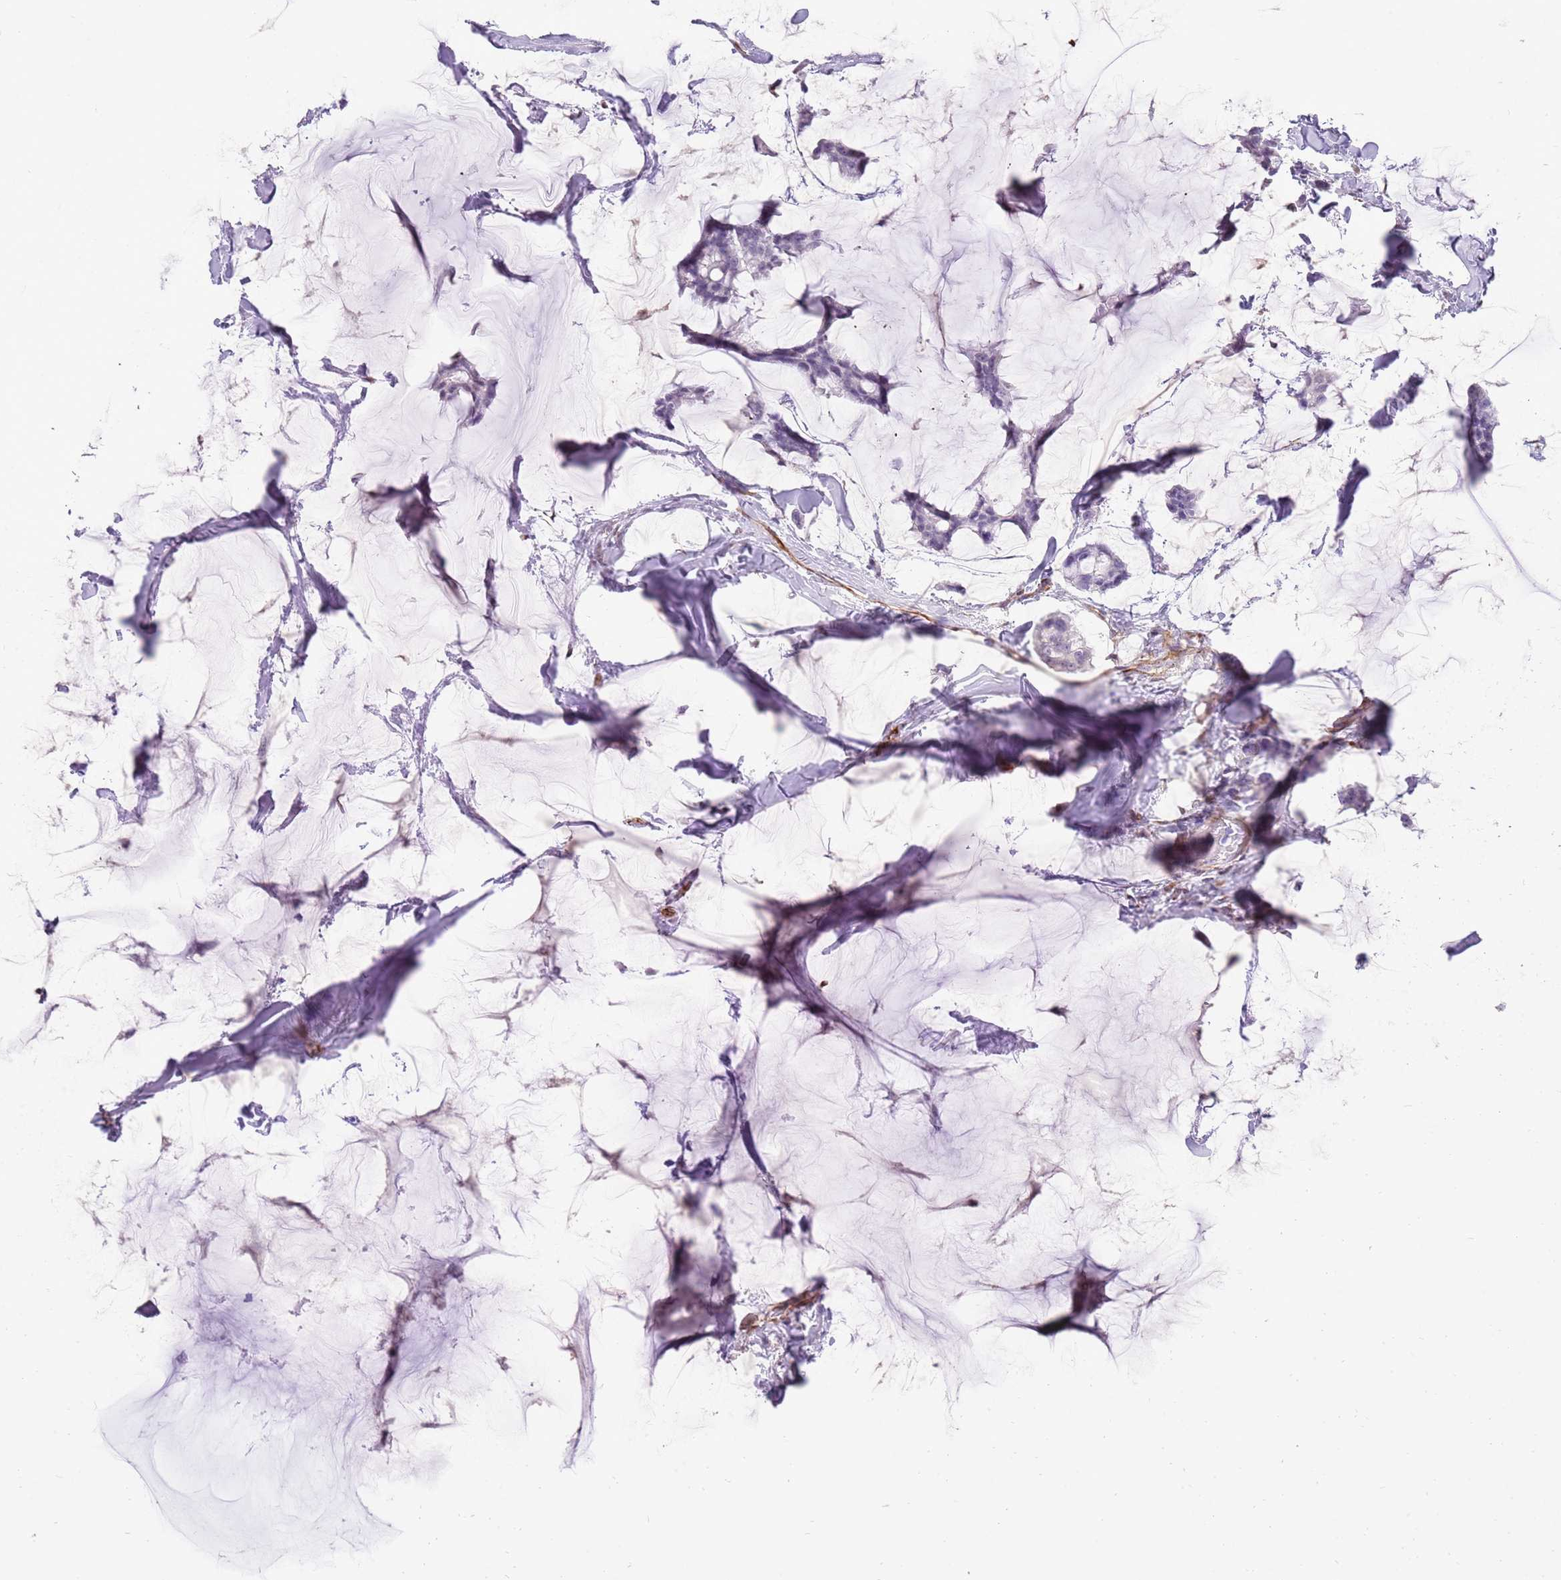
{"staining": {"intensity": "negative", "quantity": "none", "location": "none"}, "tissue": "breast cancer", "cell_type": "Tumor cells", "image_type": "cancer", "snomed": [{"axis": "morphology", "description": "Duct carcinoma"}, {"axis": "topography", "description": "Breast"}], "caption": "Micrograph shows no protein expression in tumor cells of breast intraductal carcinoma tissue.", "gene": "NBPF3", "patient": {"sex": "female", "age": 93}}